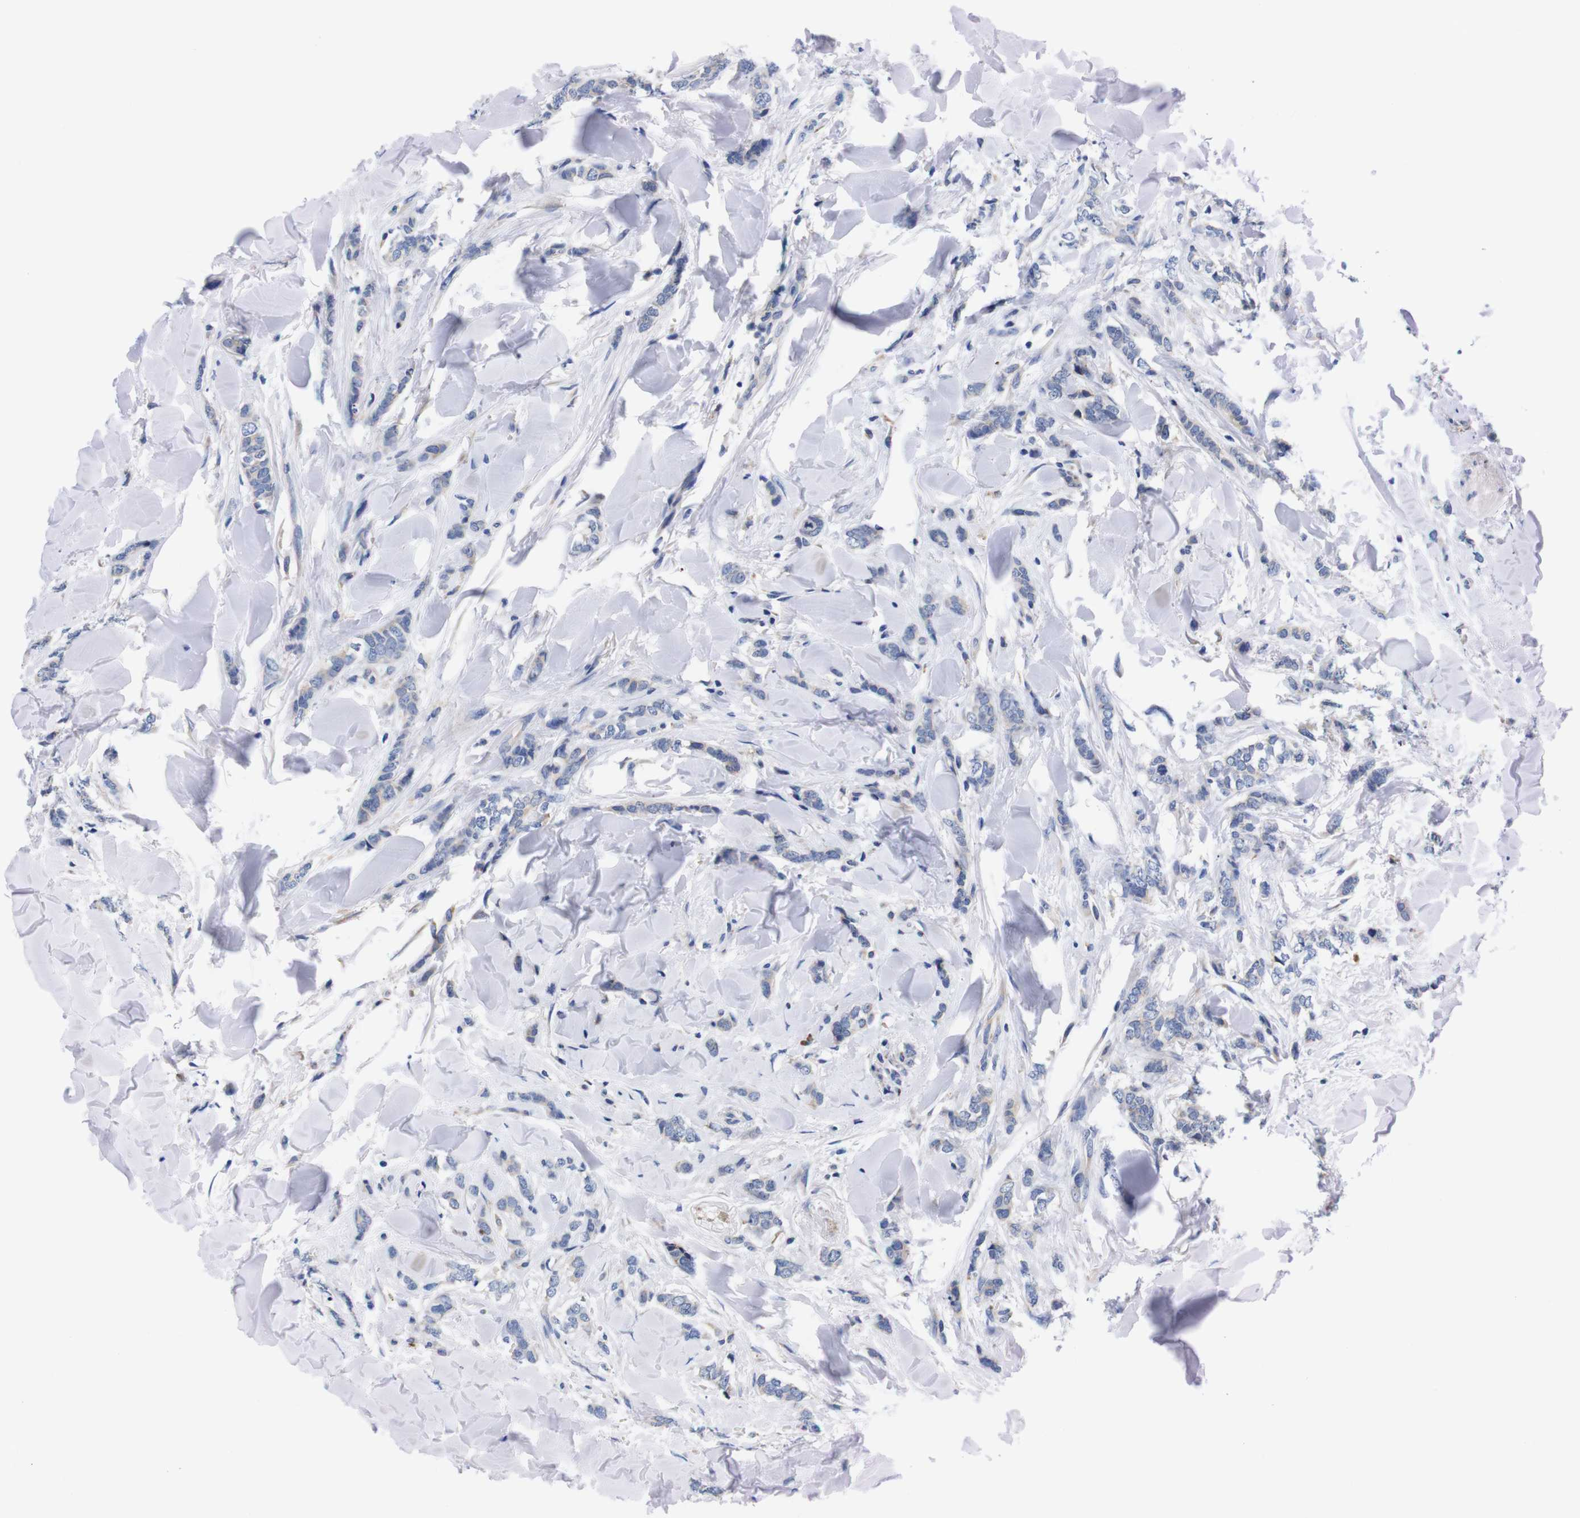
{"staining": {"intensity": "negative", "quantity": "none", "location": "none"}, "tissue": "breast cancer", "cell_type": "Tumor cells", "image_type": "cancer", "snomed": [{"axis": "morphology", "description": "Lobular carcinoma"}, {"axis": "topography", "description": "Skin"}, {"axis": "topography", "description": "Breast"}], "caption": "There is no significant staining in tumor cells of lobular carcinoma (breast).", "gene": "NEBL", "patient": {"sex": "female", "age": 46}}